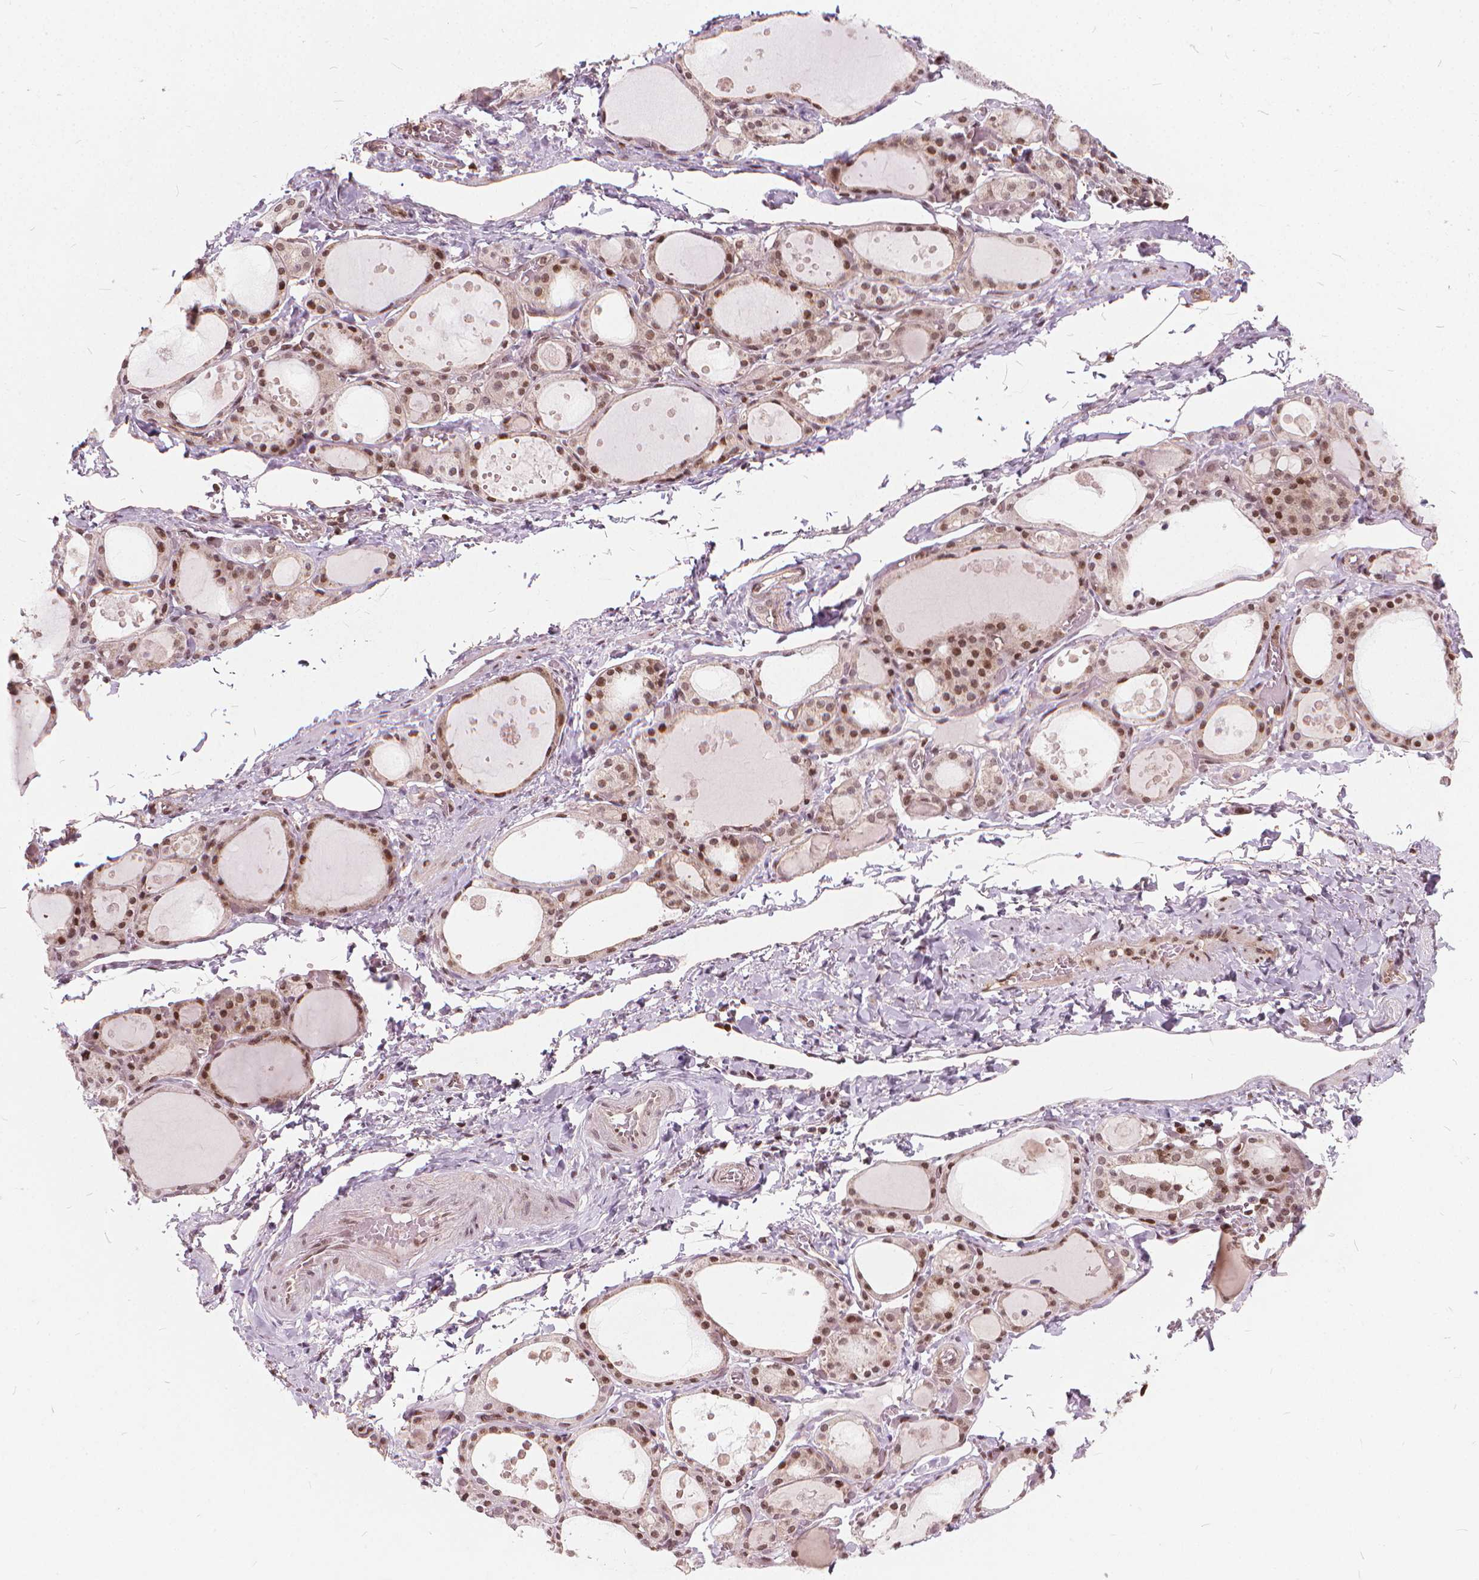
{"staining": {"intensity": "moderate", "quantity": ">75%", "location": "nuclear"}, "tissue": "thyroid gland", "cell_type": "Glandular cells", "image_type": "normal", "snomed": [{"axis": "morphology", "description": "Normal tissue, NOS"}, {"axis": "topography", "description": "Thyroid gland"}], "caption": "The micrograph demonstrates a brown stain indicating the presence of a protein in the nuclear of glandular cells in thyroid gland. (DAB = brown stain, brightfield microscopy at high magnification).", "gene": "STAT5B", "patient": {"sex": "male", "age": 68}}